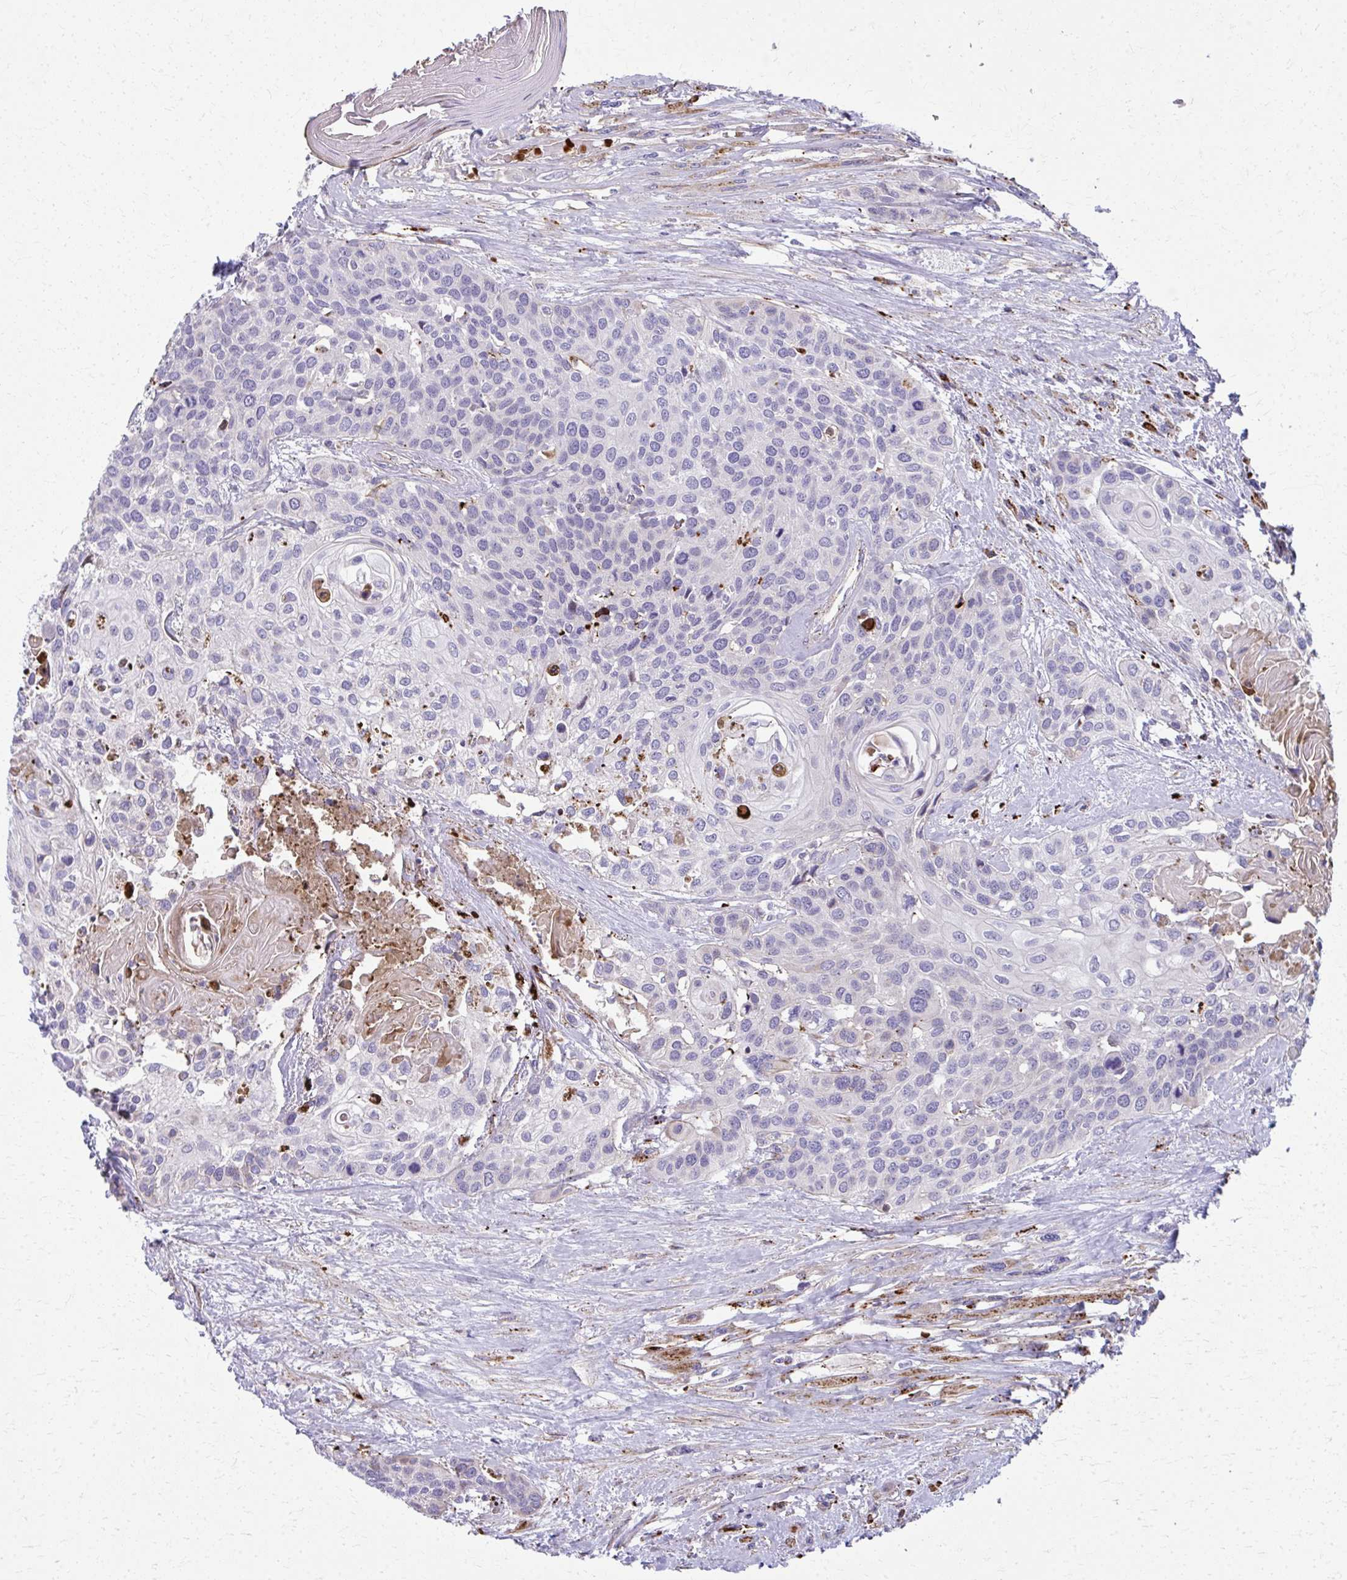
{"staining": {"intensity": "negative", "quantity": "none", "location": "none"}, "tissue": "head and neck cancer", "cell_type": "Tumor cells", "image_type": "cancer", "snomed": [{"axis": "morphology", "description": "Squamous cell carcinoma, NOS"}, {"axis": "topography", "description": "Head-Neck"}], "caption": "IHC histopathology image of neoplastic tissue: human head and neck cancer (squamous cell carcinoma) stained with DAB (3,3'-diaminobenzidine) shows no significant protein positivity in tumor cells.", "gene": "LRRC4B", "patient": {"sex": "female", "age": 50}}